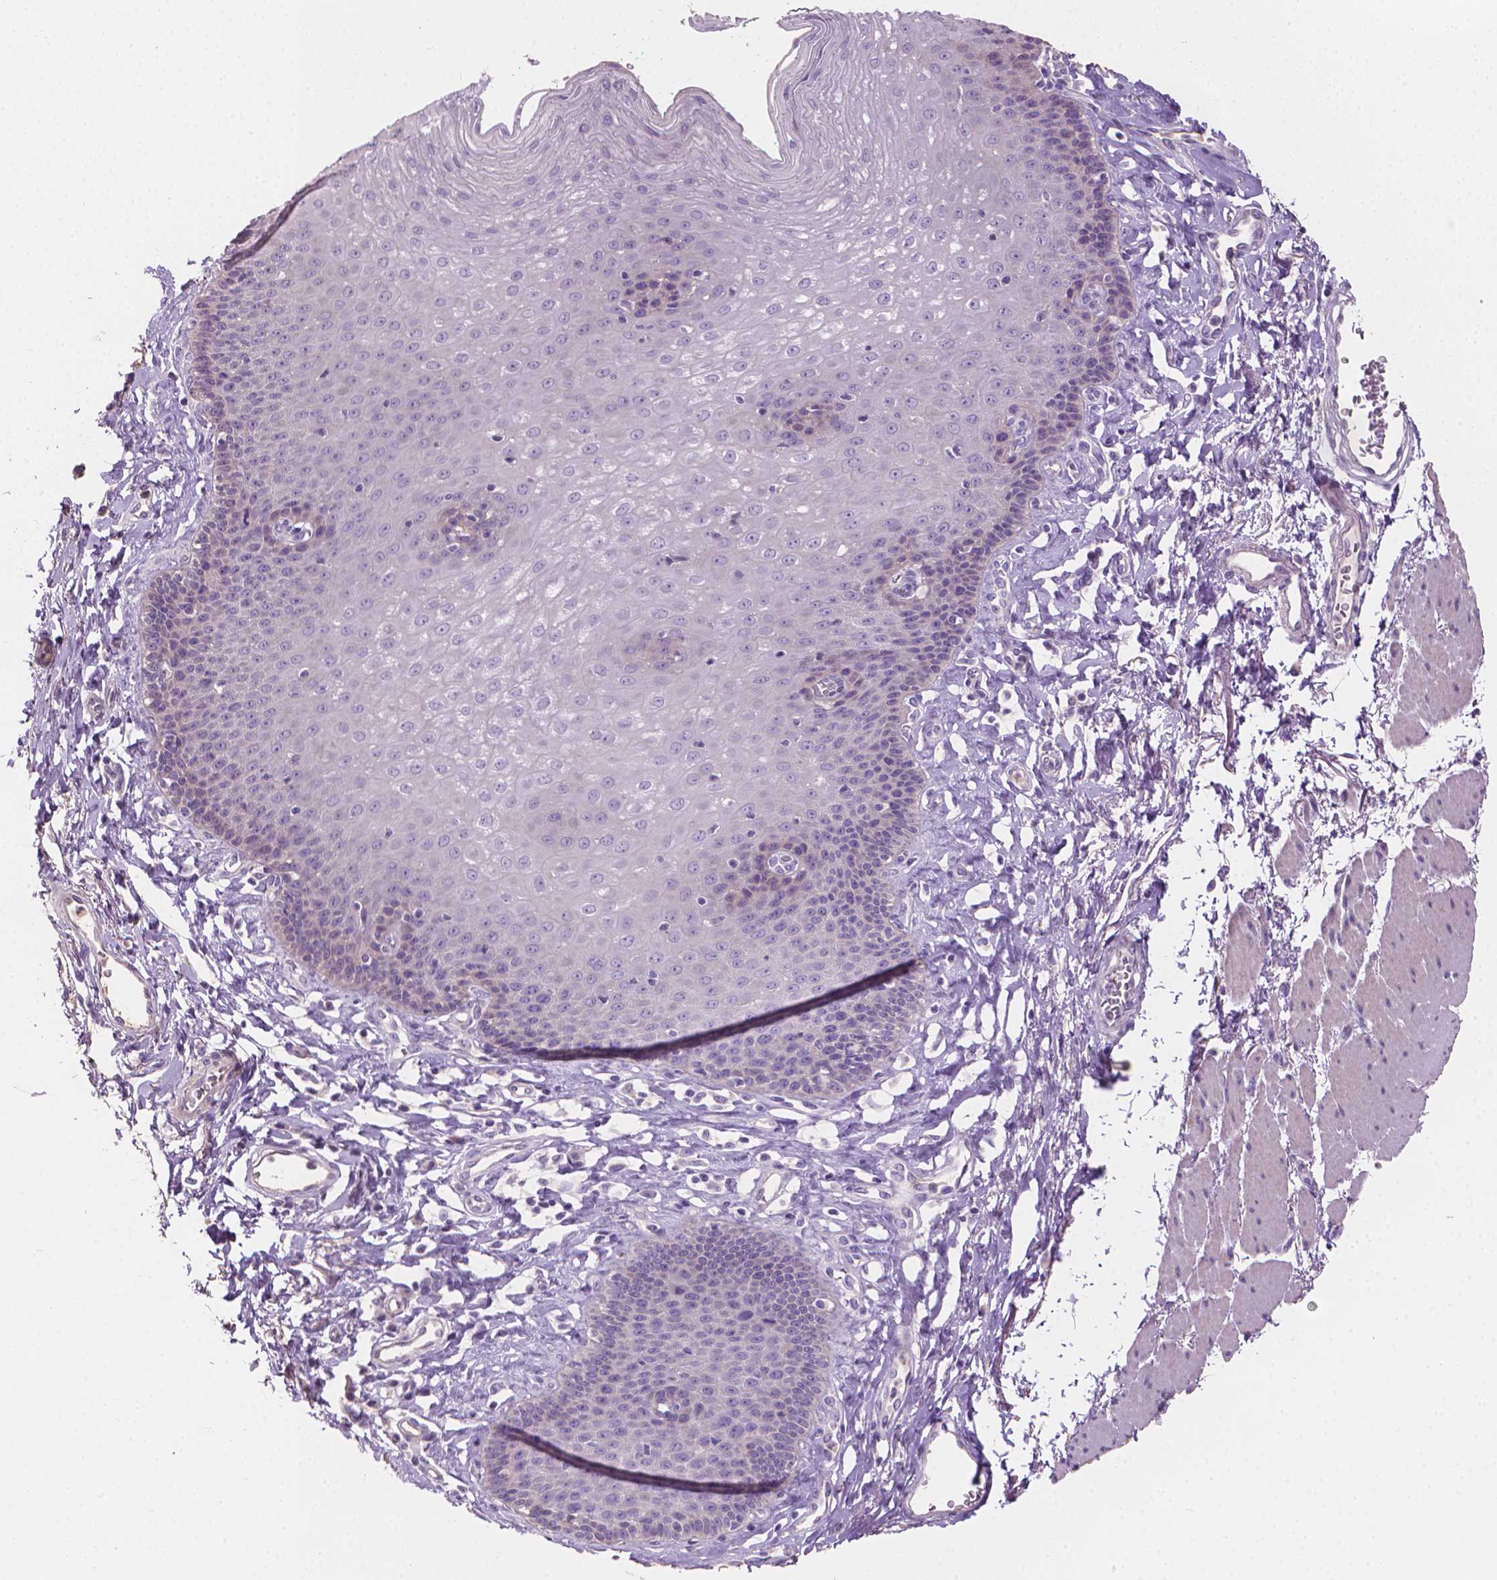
{"staining": {"intensity": "negative", "quantity": "none", "location": "none"}, "tissue": "esophagus", "cell_type": "Squamous epithelial cells", "image_type": "normal", "snomed": [{"axis": "morphology", "description": "Normal tissue, NOS"}, {"axis": "topography", "description": "Esophagus"}], "caption": "This image is of benign esophagus stained with immunohistochemistry to label a protein in brown with the nuclei are counter-stained blue. There is no positivity in squamous epithelial cells.", "gene": "CABCOCO1", "patient": {"sex": "female", "age": 81}}